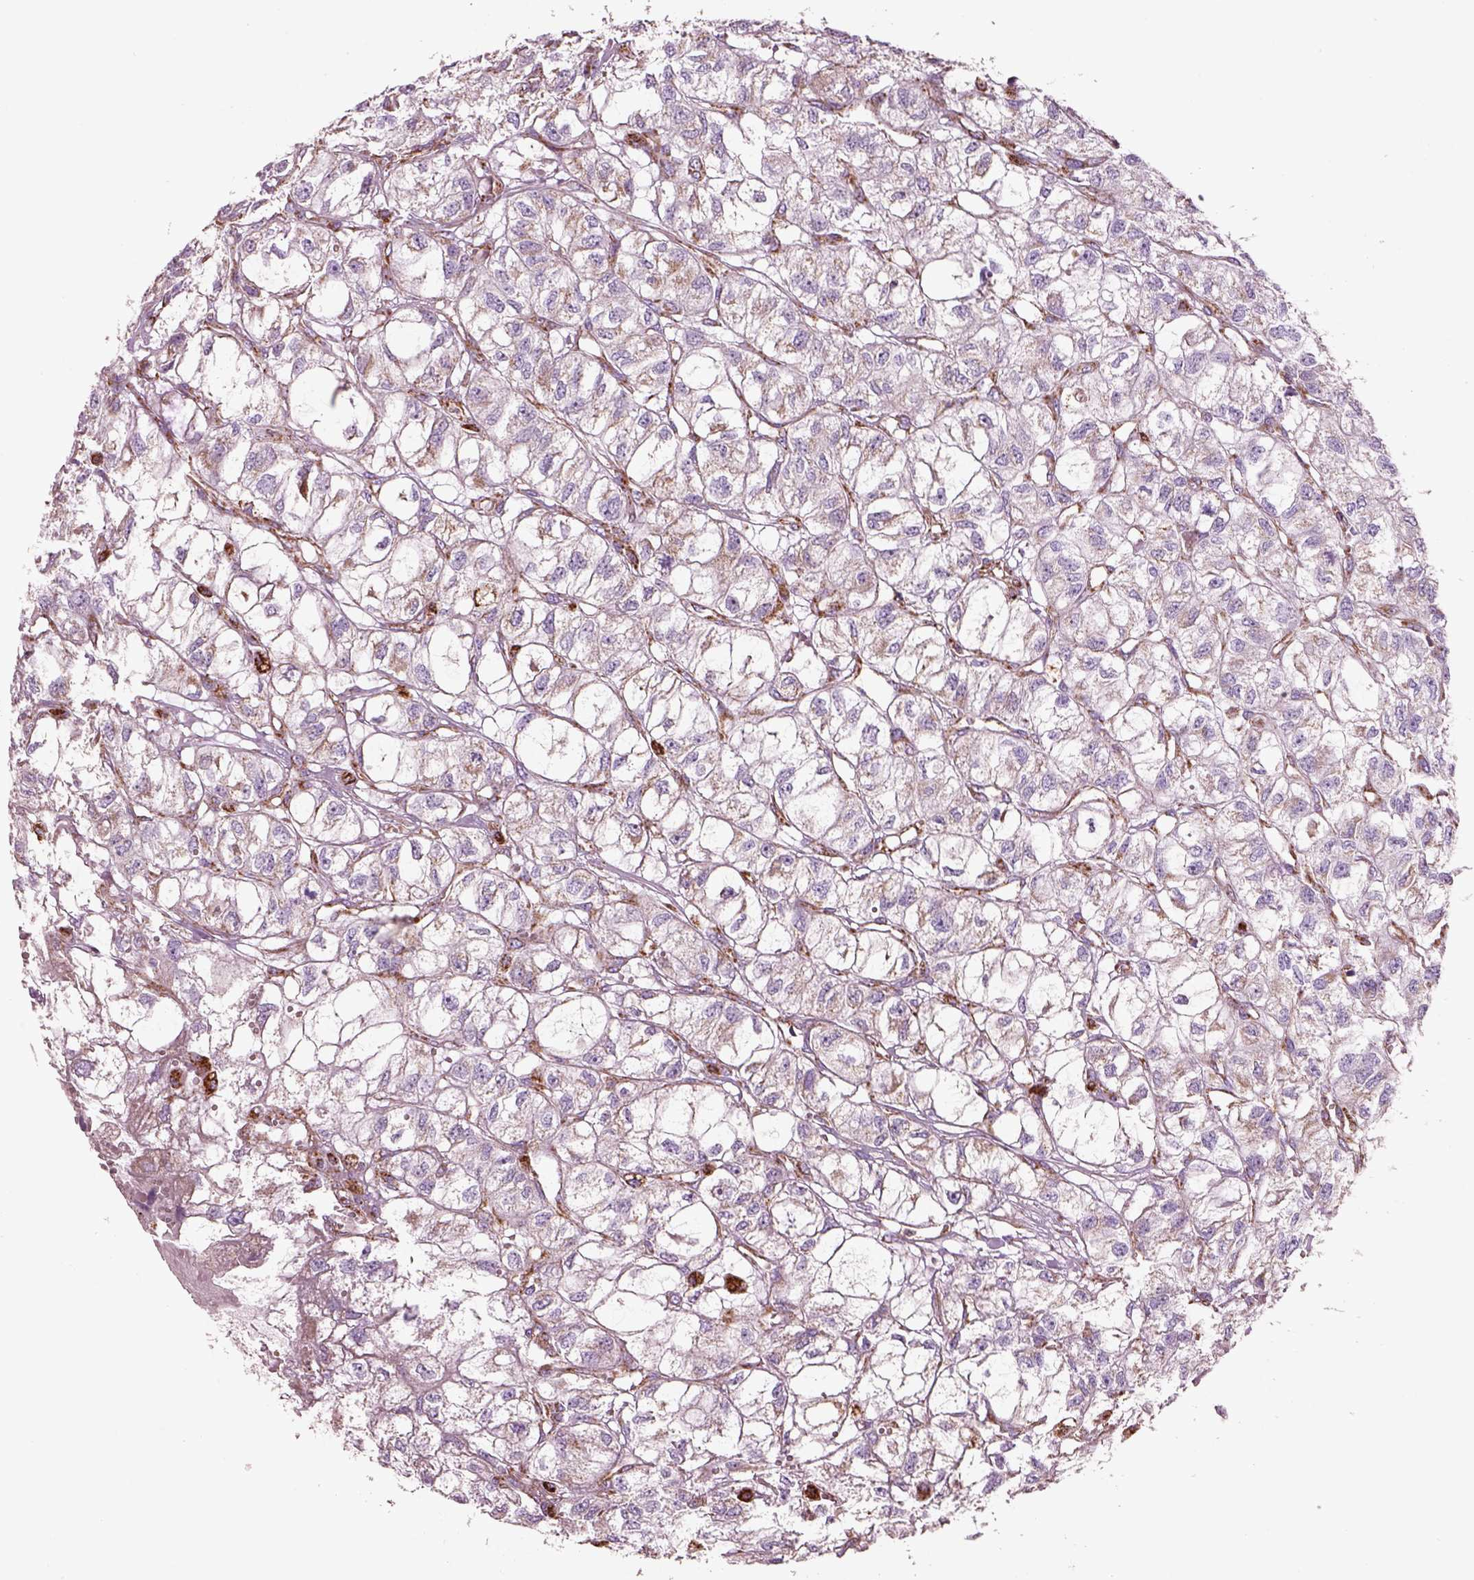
{"staining": {"intensity": "weak", "quantity": "25%-75%", "location": "cytoplasmic/membranous"}, "tissue": "renal cancer", "cell_type": "Tumor cells", "image_type": "cancer", "snomed": [{"axis": "morphology", "description": "Adenocarcinoma, NOS"}, {"axis": "topography", "description": "Kidney"}], "caption": "Immunohistochemistry (IHC) (DAB) staining of renal cancer (adenocarcinoma) exhibits weak cytoplasmic/membranous protein expression in about 25%-75% of tumor cells.", "gene": "SLC25A24", "patient": {"sex": "male", "age": 56}}